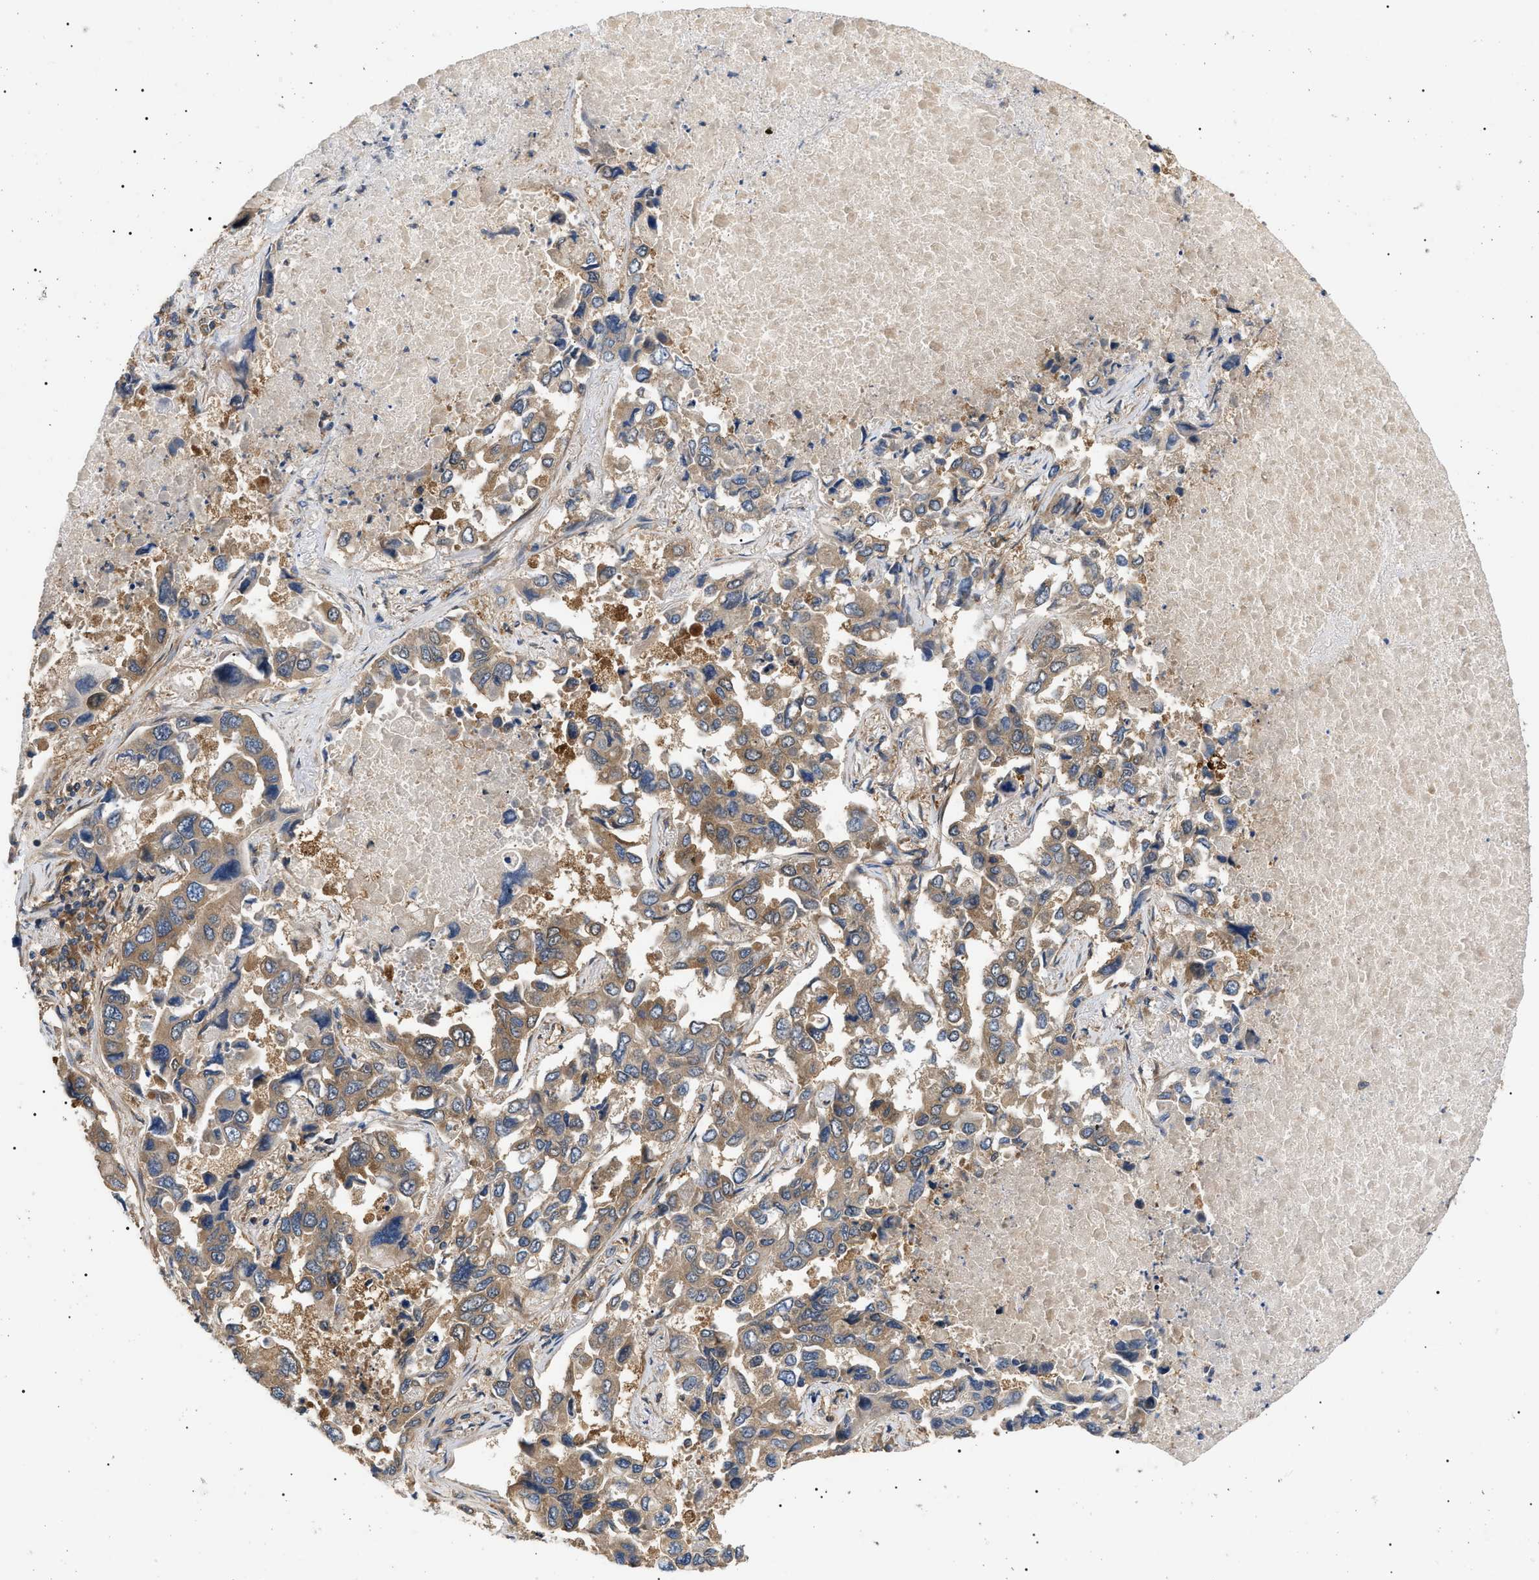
{"staining": {"intensity": "moderate", "quantity": ">75%", "location": "cytoplasmic/membranous"}, "tissue": "lung cancer", "cell_type": "Tumor cells", "image_type": "cancer", "snomed": [{"axis": "morphology", "description": "Adenocarcinoma, NOS"}, {"axis": "topography", "description": "Lung"}], "caption": "Human lung adenocarcinoma stained with a brown dye exhibits moderate cytoplasmic/membranous positive expression in about >75% of tumor cells.", "gene": "PPM1B", "patient": {"sex": "male", "age": 64}}